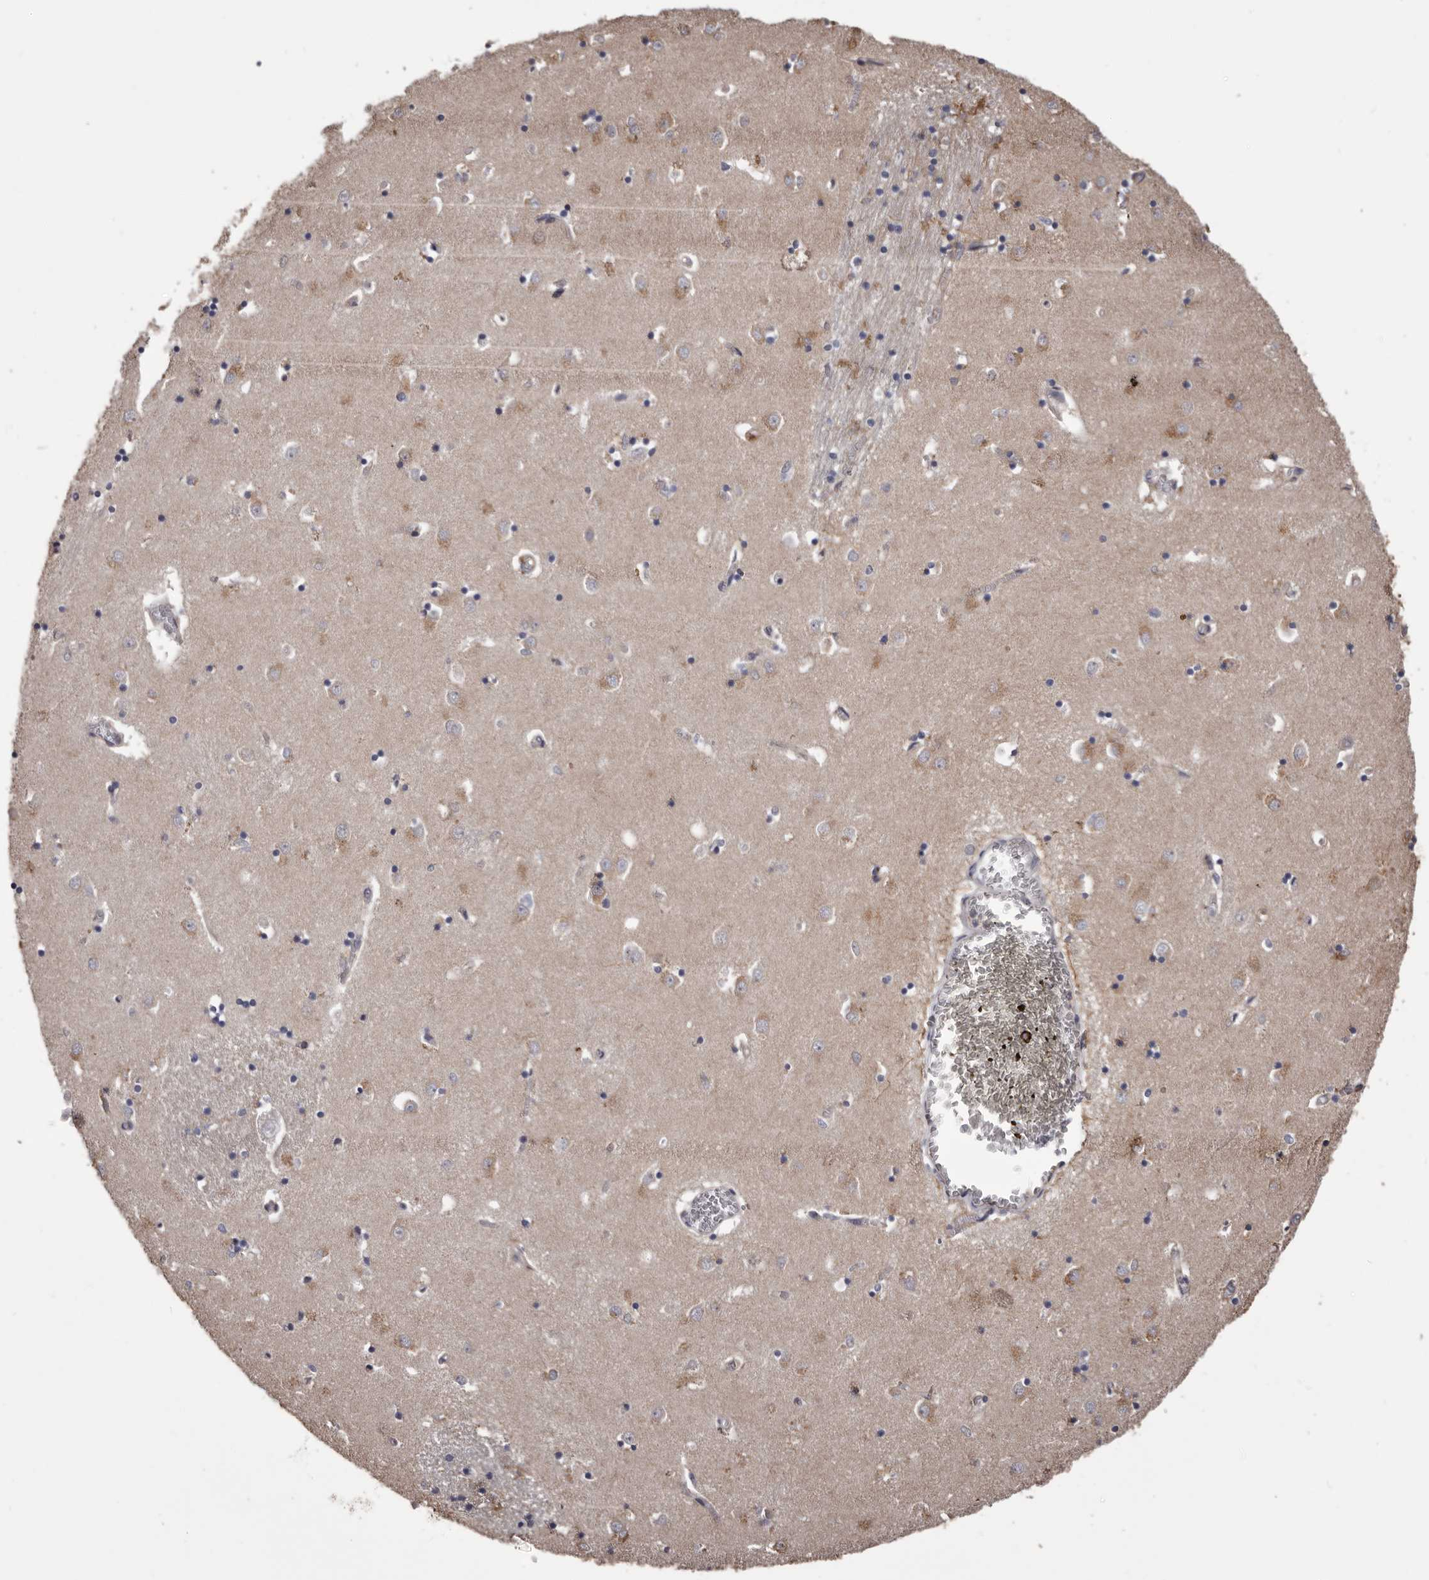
{"staining": {"intensity": "moderate", "quantity": "<25%", "location": "cytoplasmic/membranous"}, "tissue": "caudate", "cell_type": "Glial cells", "image_type": "normal", "snomed": [{"axis": "morphology", "description": "Normal tissue, NOS"}, {"axis": "topography", "description": "Lateral ventricle wall"}], "caption": "Unremarkable caudate was stained to show a protein in brown. There is low levels of moderate cytoplasmic/membranous staining in approximately <25% of glial cells. The staining is performed using DAB (3,3'-diaminobenzidine) brown chromogen to label protein expression. The nuclei are counter-stained blue using hematoxylin.", "gene": "CEP104", "patient": {"sex": "male", "age": 70}}